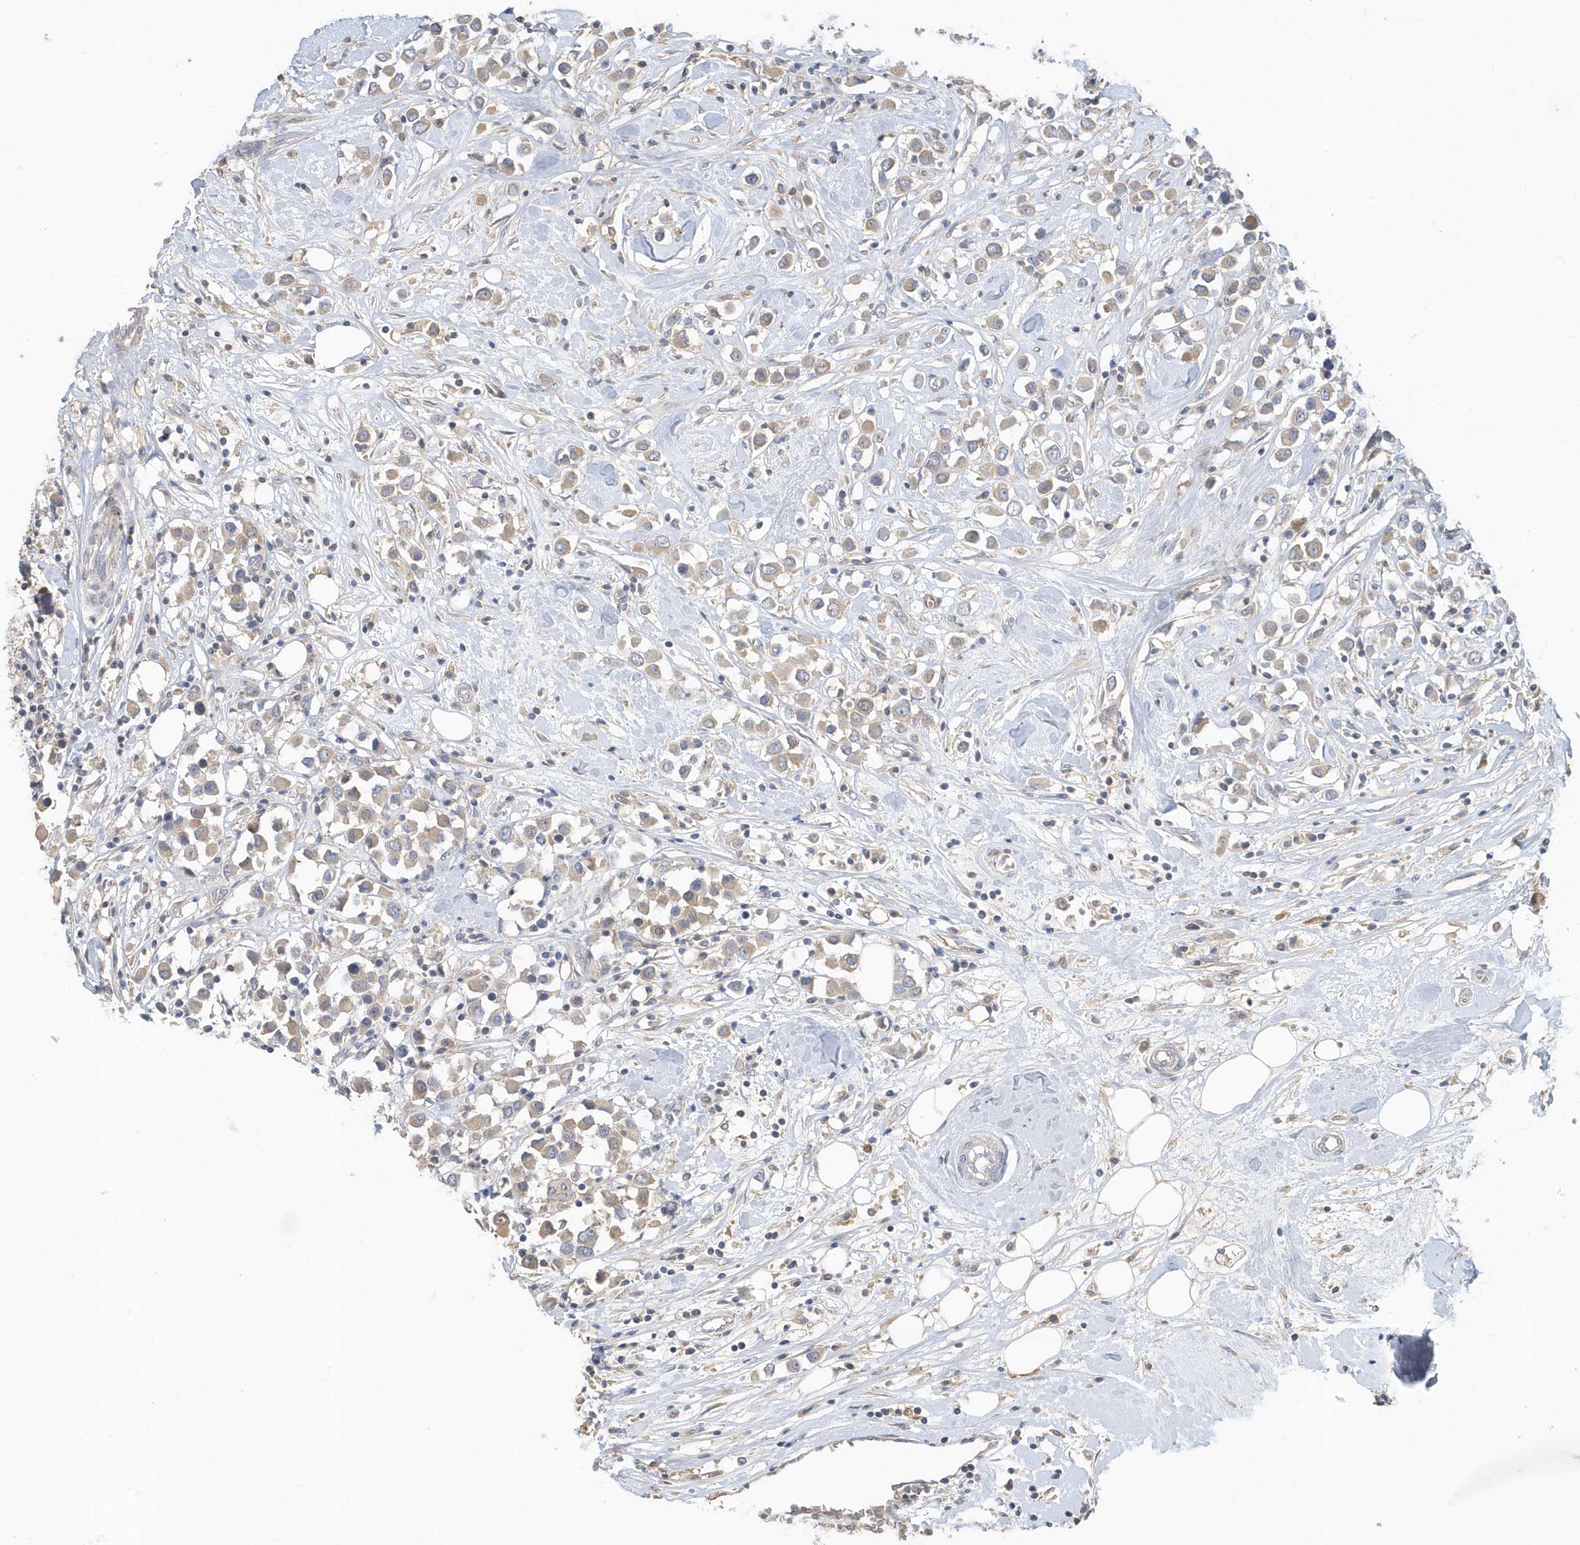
{"staining": {"intensity": "weak", "quantity": ">75%", "location": "cytoplasmic/membranous"}, "tissue": "breast cancer", "cell_type": "Tumor cells", "image_type": "cancer", "snomed": [{"axis": "morphology", "description": "Duct carcinoma"}, {"axis": "topography", "description": "Breast"}], "caption": "Immunohistochemistry of human breast cancer shows low levels of weak cytoplasmic/membranous staining in approximately >75% of tumor cells.", "gene": "USP53", "patient": {"sex": "female", "age": 61}}